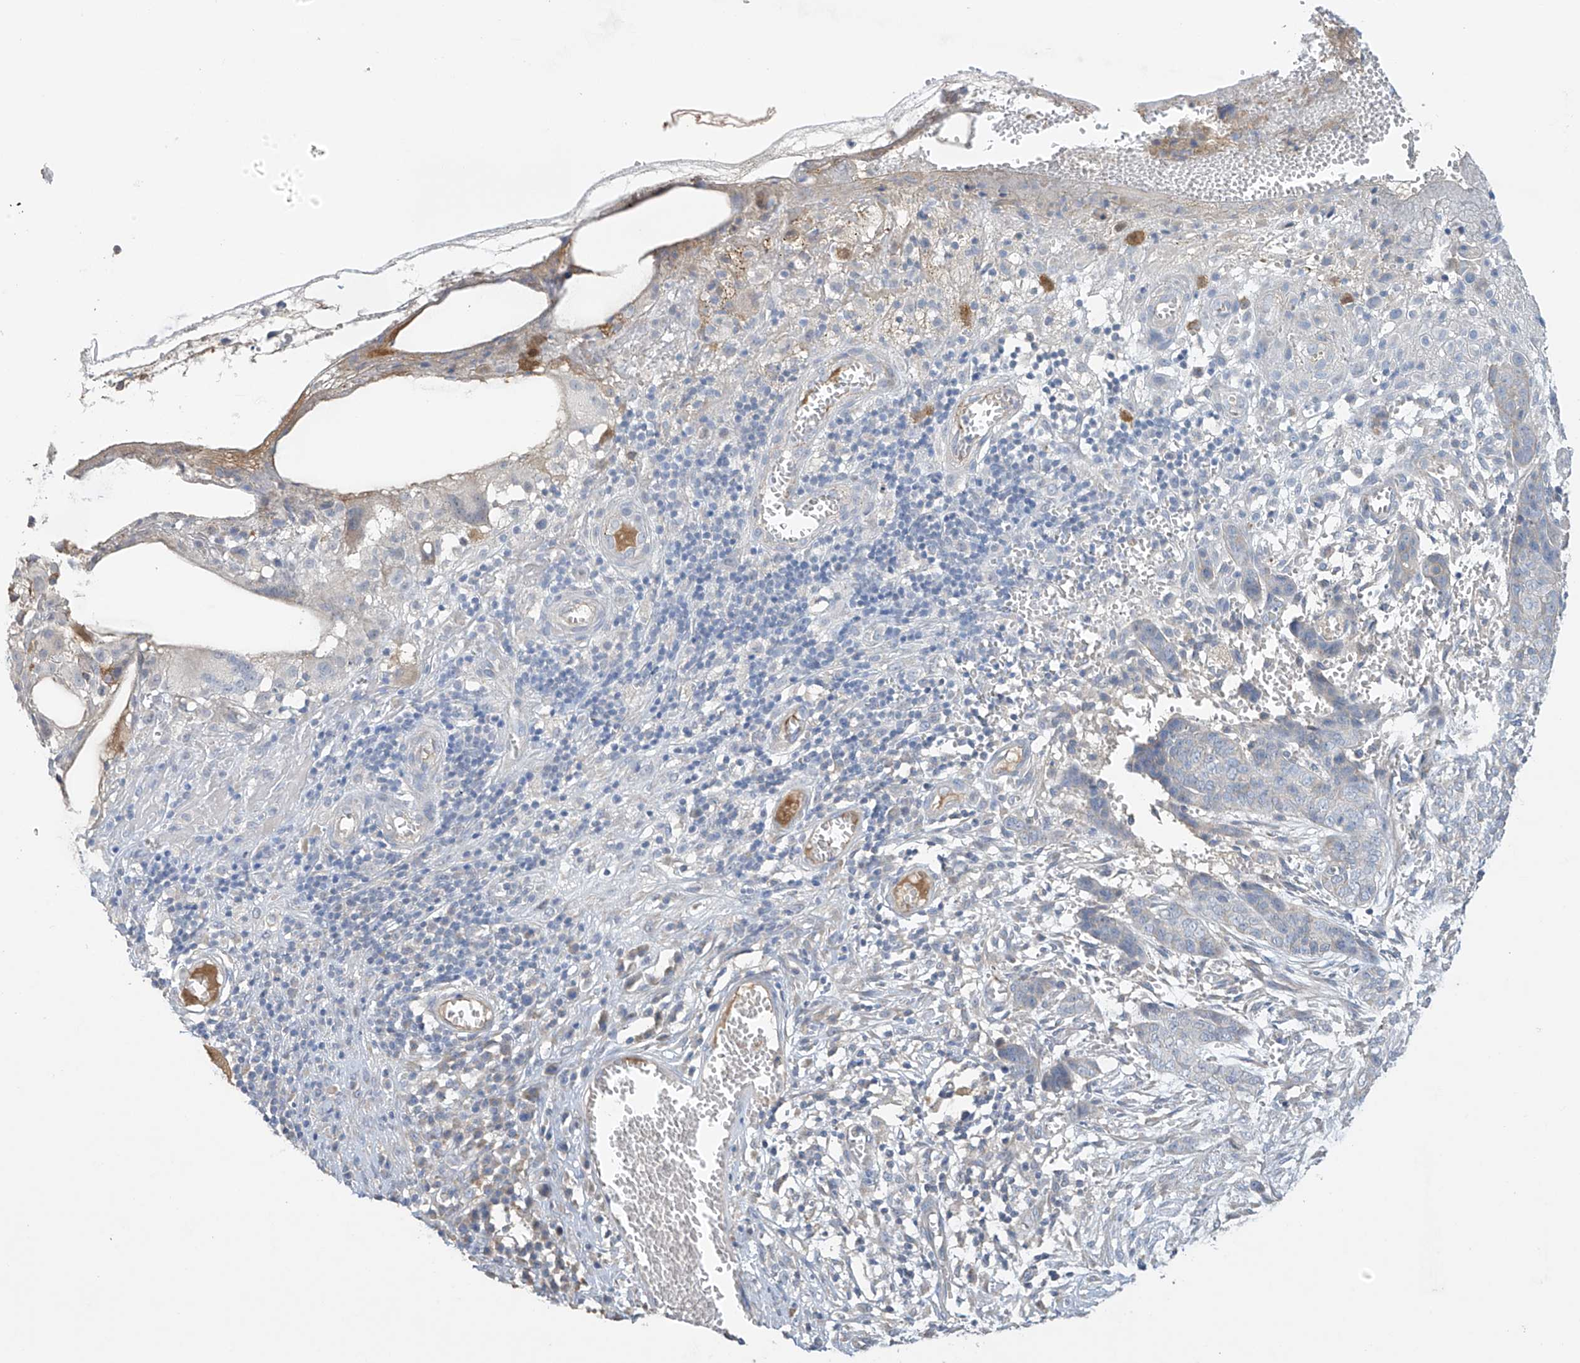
{"staining": {"intensity": "negative", "quantity": "none", "location": "none"}, "tissue": "skin cancer", "cell_type": "Tumor cells", "image_type": "cancer", "snomed": [{"axis": "morphology", "description": "Basal cell carcinoma"}, {"axis": "topography", "description": "Skin"}], "caption": "Tumor cells are negative for brown protein staining in skin basal cell carcinoma.", "gene": "PRSS12", "patient": {"sex": "female", "age": 64}}